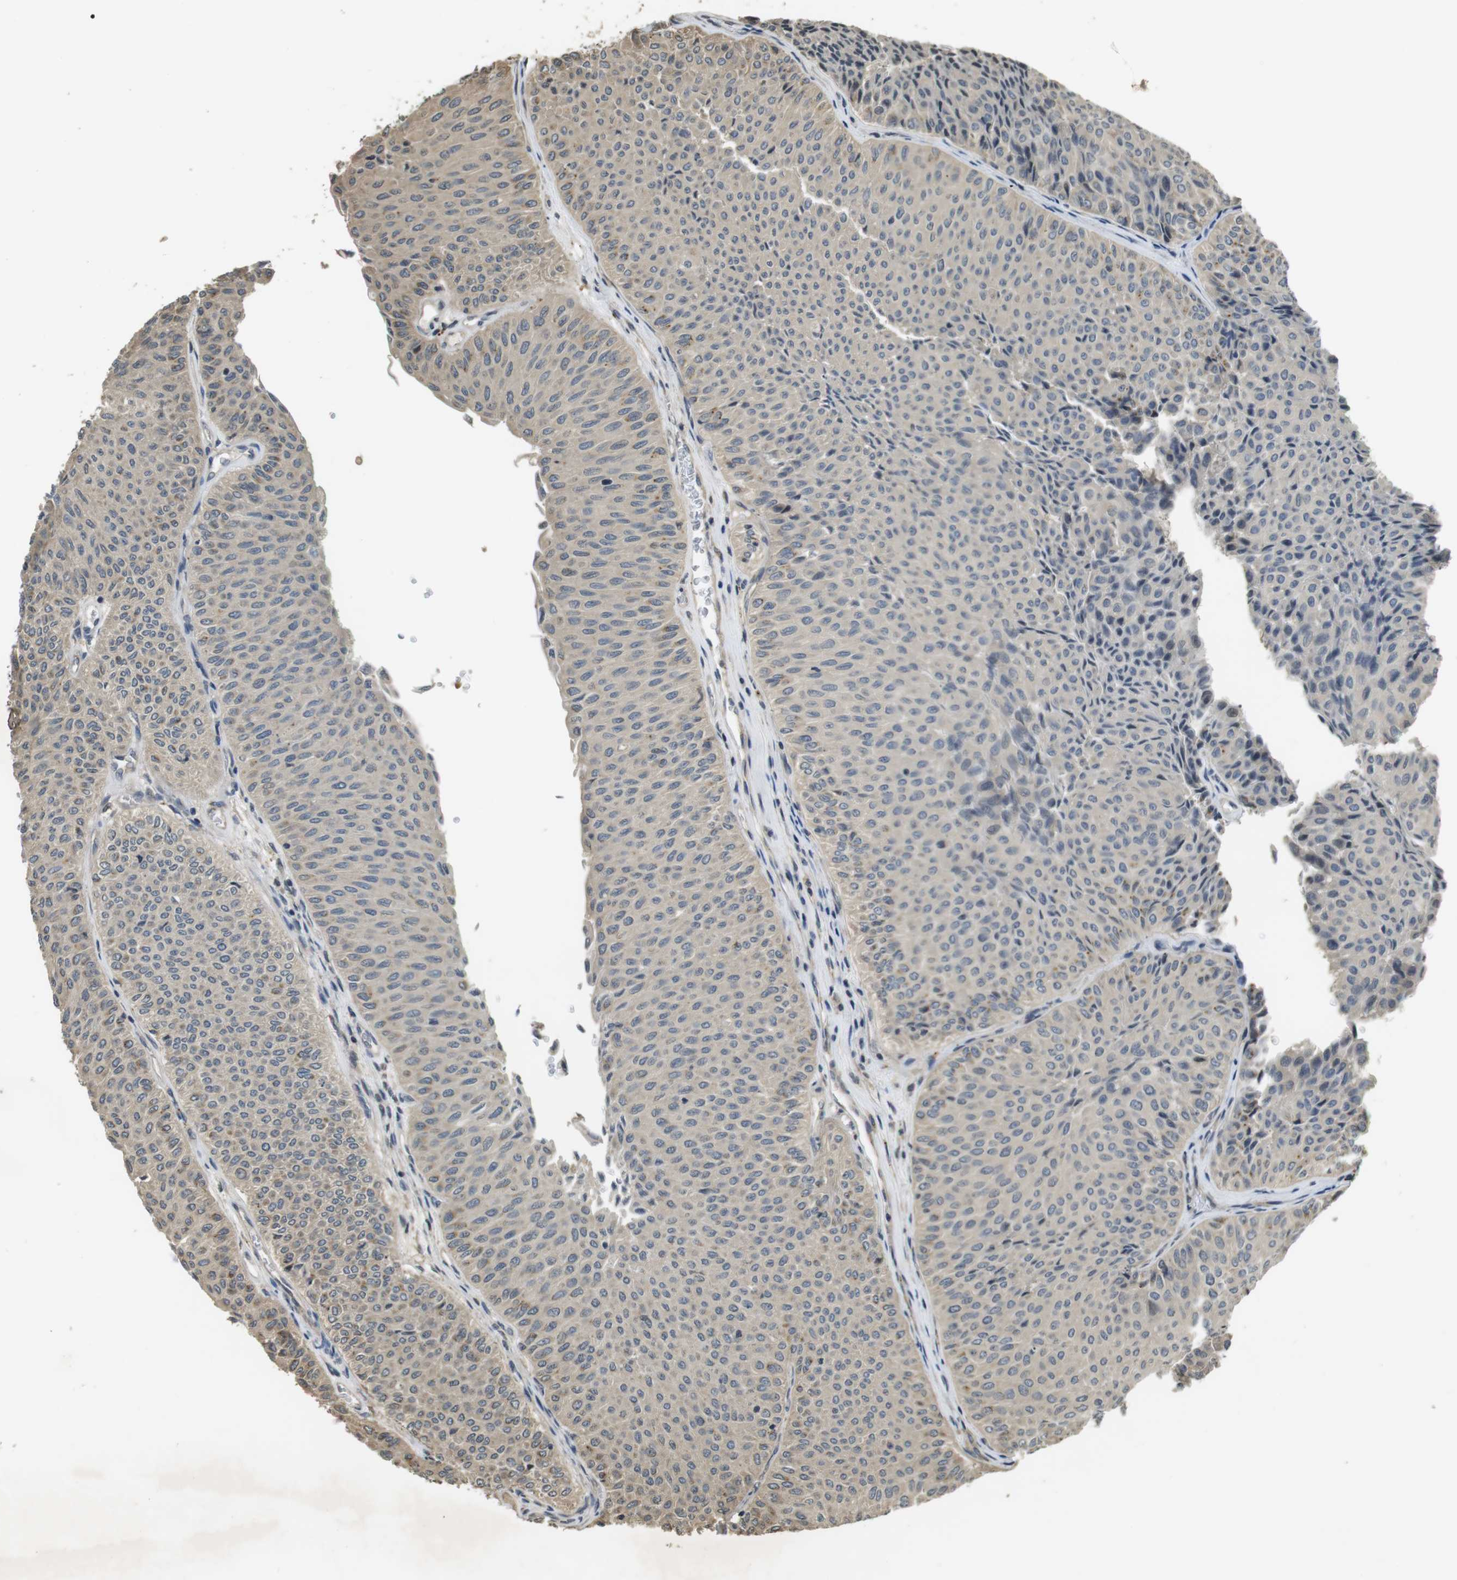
{"staining": {"intensity": "weak", "quantity": ">75%", "location": "cytoplasmic/membranous"}, "tissue": "urothelial cancer", "cell_type": "Tumor cells", "image_type": "cancer", "snomed": [{"axis": "morphology", "description": "Urothelial carcinoma, Low grade"}, {"axis": "topography", "description": "Urinary bladder"}], "caption": "Urothelial cancer was stained to show a protein in brown. There is low levels of weak cytoplasmic/membranous positivity in approximately >75% of tumor cells.", "gene": "FZD10", "patient": {"sex": "male", "age": 78}}